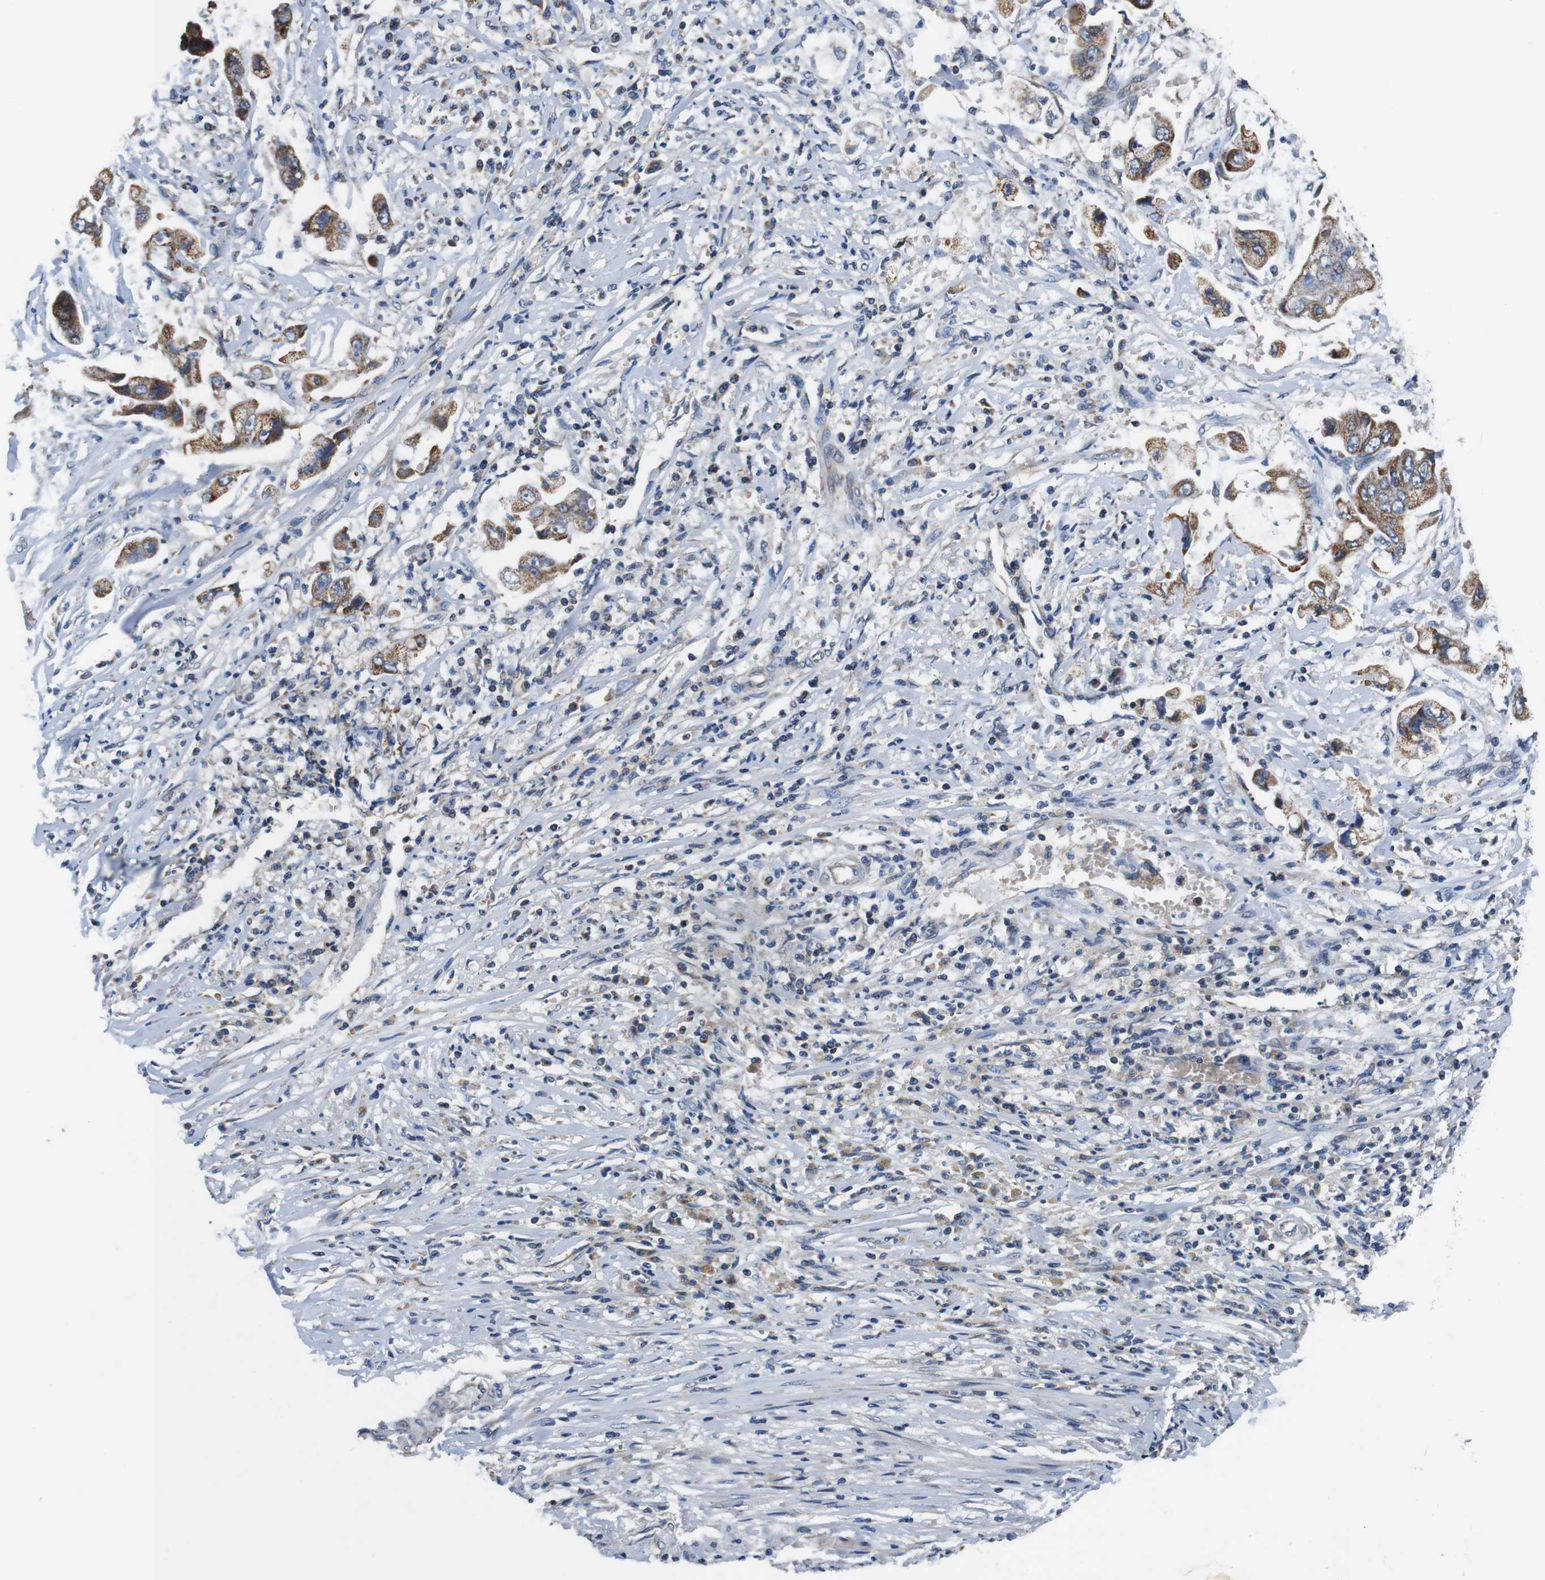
{"staining": {"intensity": "moderate", "quantity": ">75%", "location": "cytoplasmic/membranous"}, "tissue": "stomach cancer", "cell_type": "Tumor cells", "image_type": "cancer", "snomed": [{"axis": "morphology", "description": "Adenocarcinoma, NOS"}, {"axis": "topography", "description": "Stomach"}], "caption": "Stomach cancer (adenocarcinoma) stained for a protein shows moderate cytoplasmic/membranous positivity in tumor cells.", "gene": "LRP4", "patient": {"sex": "male", "age": 62}}